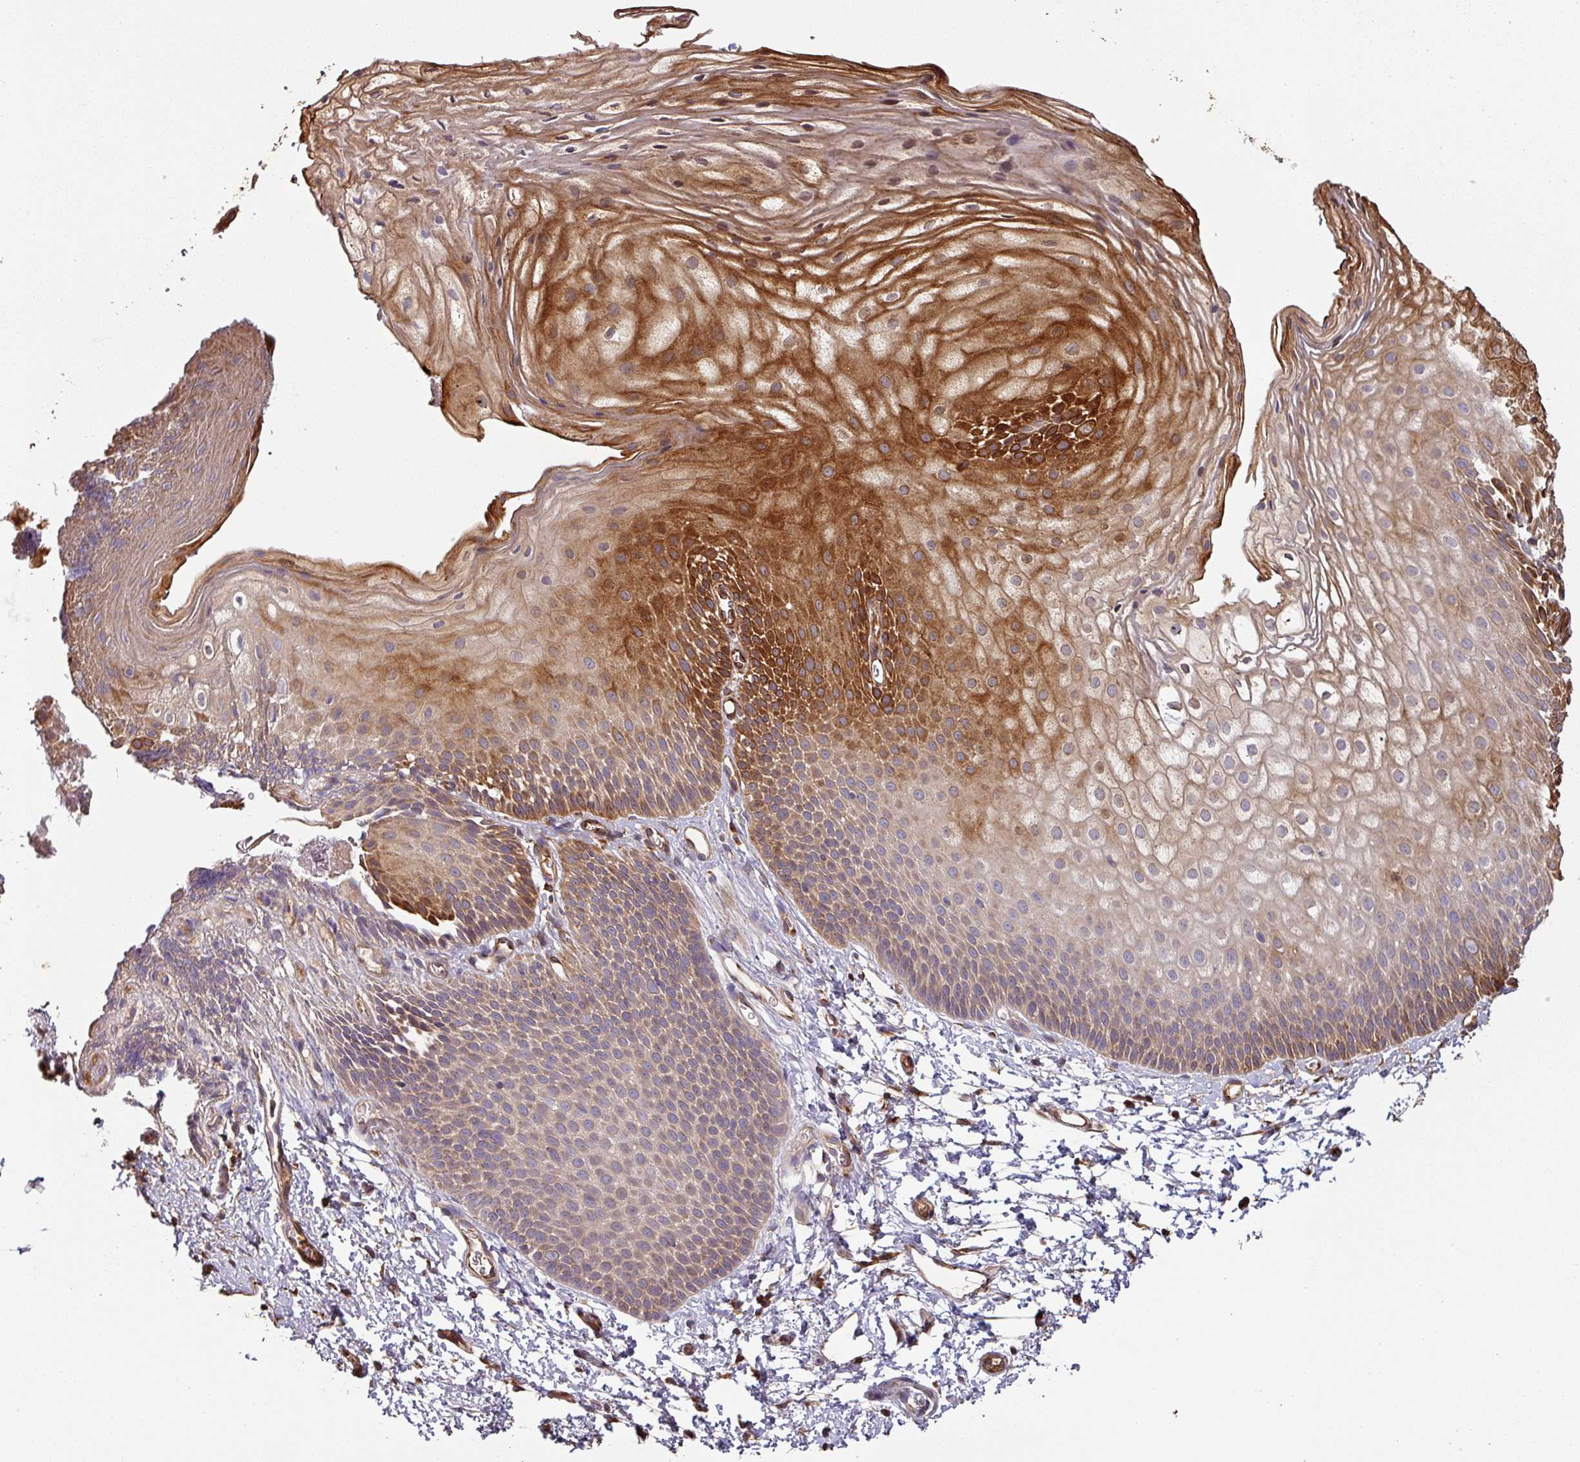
{"staining": {"intensity": "strong", "quantity": "25%-75%", "location": "cytoplasmic/membranous"}, "tissue": "skin", "cell_type": "Epidermal cells", "image_type": "normal", "snomed": [{"axis": "morphology", "description": "Normal tissue, NOS"}, {"axis": "topography", "description": "Anal"}], "caption": "Human skin stained for a protein (brown) displays strong cytoplasmic/membranous positive expression in approximately 25%-75% of epidermal cells.", "gene": "SIK1", "patient": {"sex": "female", "age": 40}}